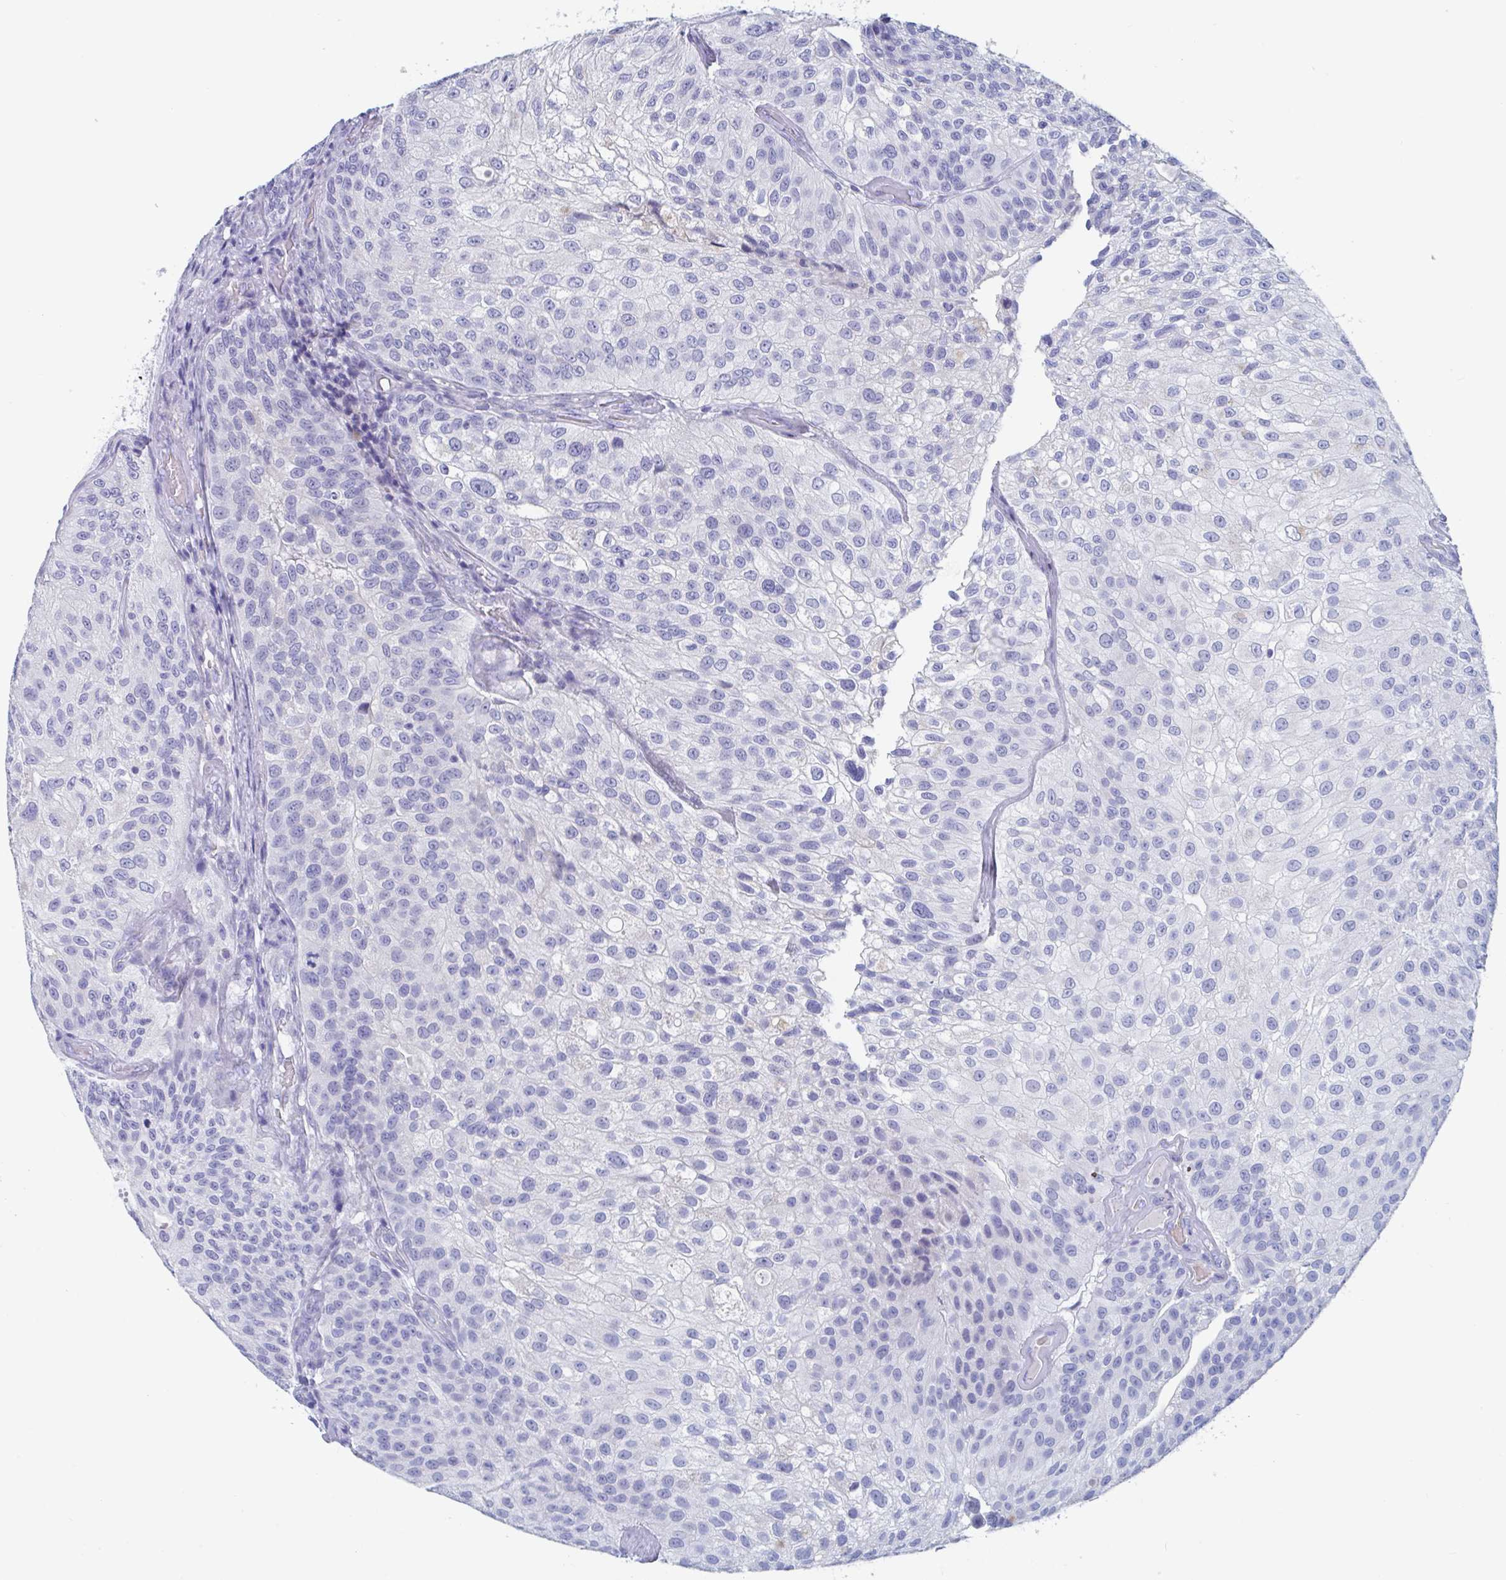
{"staining": {"intensity": "negative", "quantity": "none", "location": "none"}, "tissue": "urothelial cancer", "cell_type": "Tumor cells", "image_type": "cancer", "snomed": [{"axis": "morphology", "description": "Urothelial carcinoma, NOS"}, {"axis": "topography", "description": "Urinary bladder"}], "caption": "Immunohistochemical staining of human urothelial cancer exhibits no significant staining in tumor cells.", "gene": "DPEP3", "patient": {"sex": "male", "age": 87}}